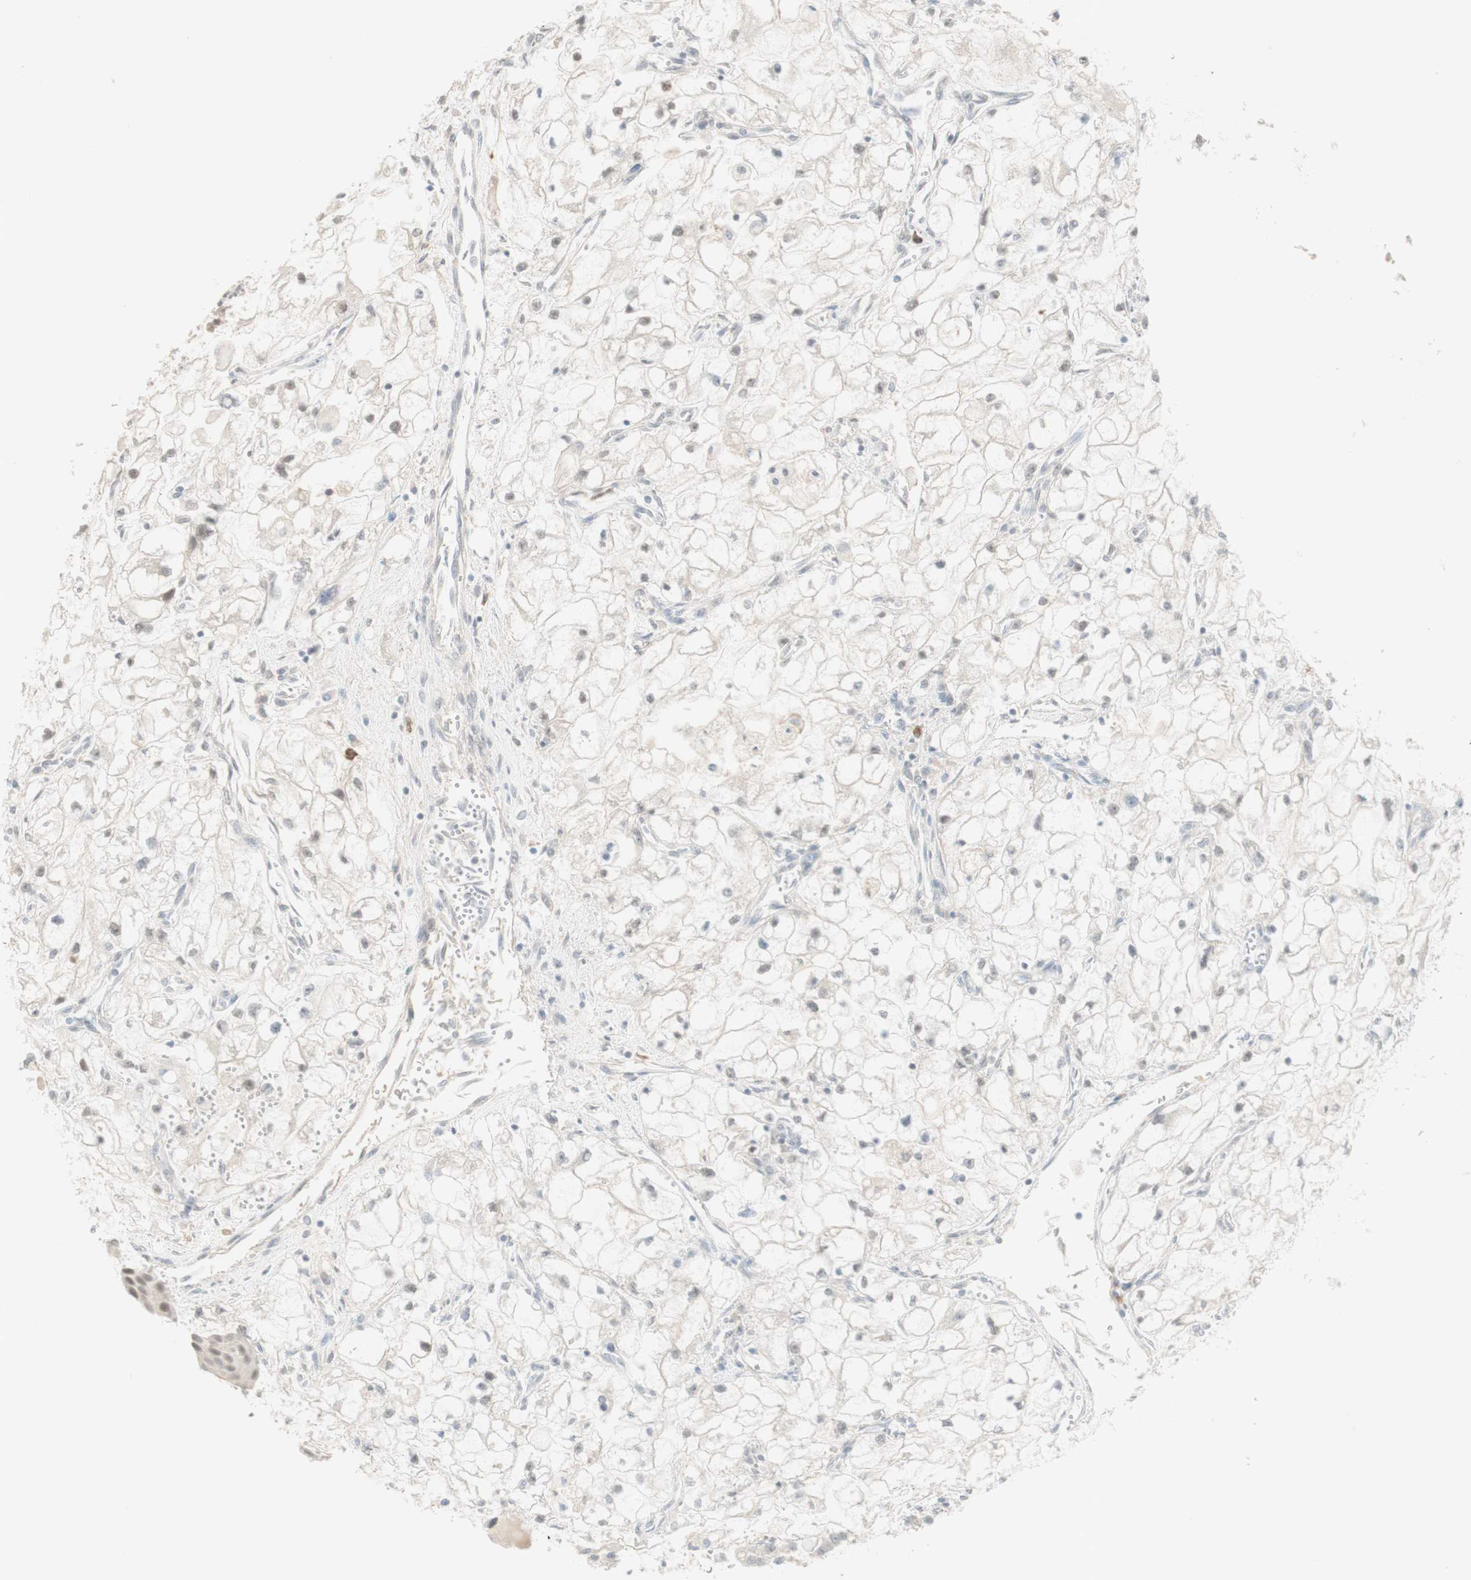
{"staining": {"intensity": "negative", "quantity": "none", "location": "none"}, "tissue": "renal cancer", "cell_type": "Tumor cells", "image_type": "cancer", "snomed": [{"axis": "morphology", "description": "Adenocarcinoma, NOS"}, {"axis": "topography", "description": "Kidney"}], "caption": "Tumor cells are negative for protein expression in human renal cancer.", "gene": "PLCD4", "patient": {"sex": "female", "age": 70}}